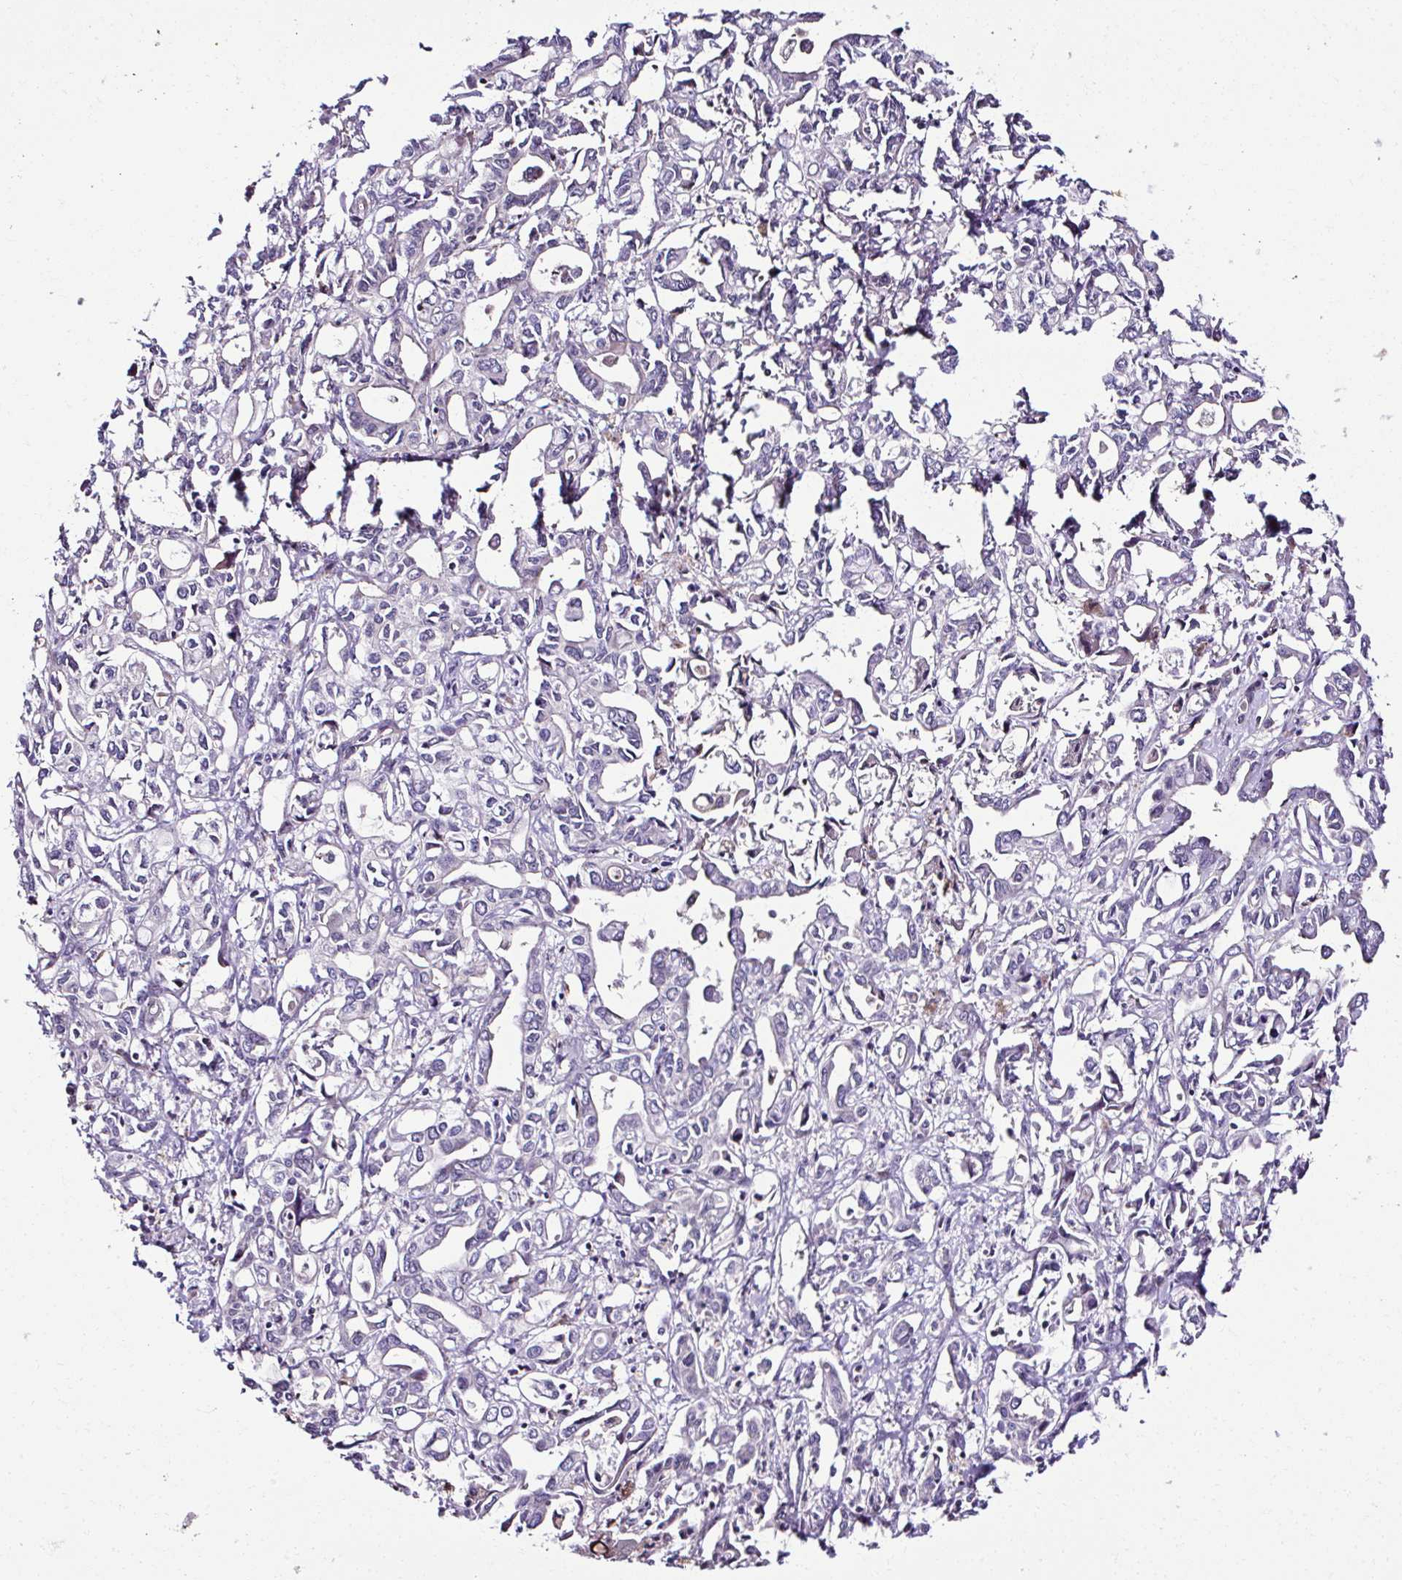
{"staining": {"intensity": "negative", "quantity": "none", "location": "none"}, "tissue": "liver cancer", "cell_type": "Tumor cells", "image_type": "cancer", "snomed": [{"axis": "morphology", "description": "Cholangiocarcinoma"}, {"axis": "topography", "description": "Liver"}], "caption": "Liver cholangiocarcinoma was stained to show a protein in brown. There is no significant staining in tumor cells.", "gene": "CCDC85C", "patient": {"sex": "female", "age": 64}}